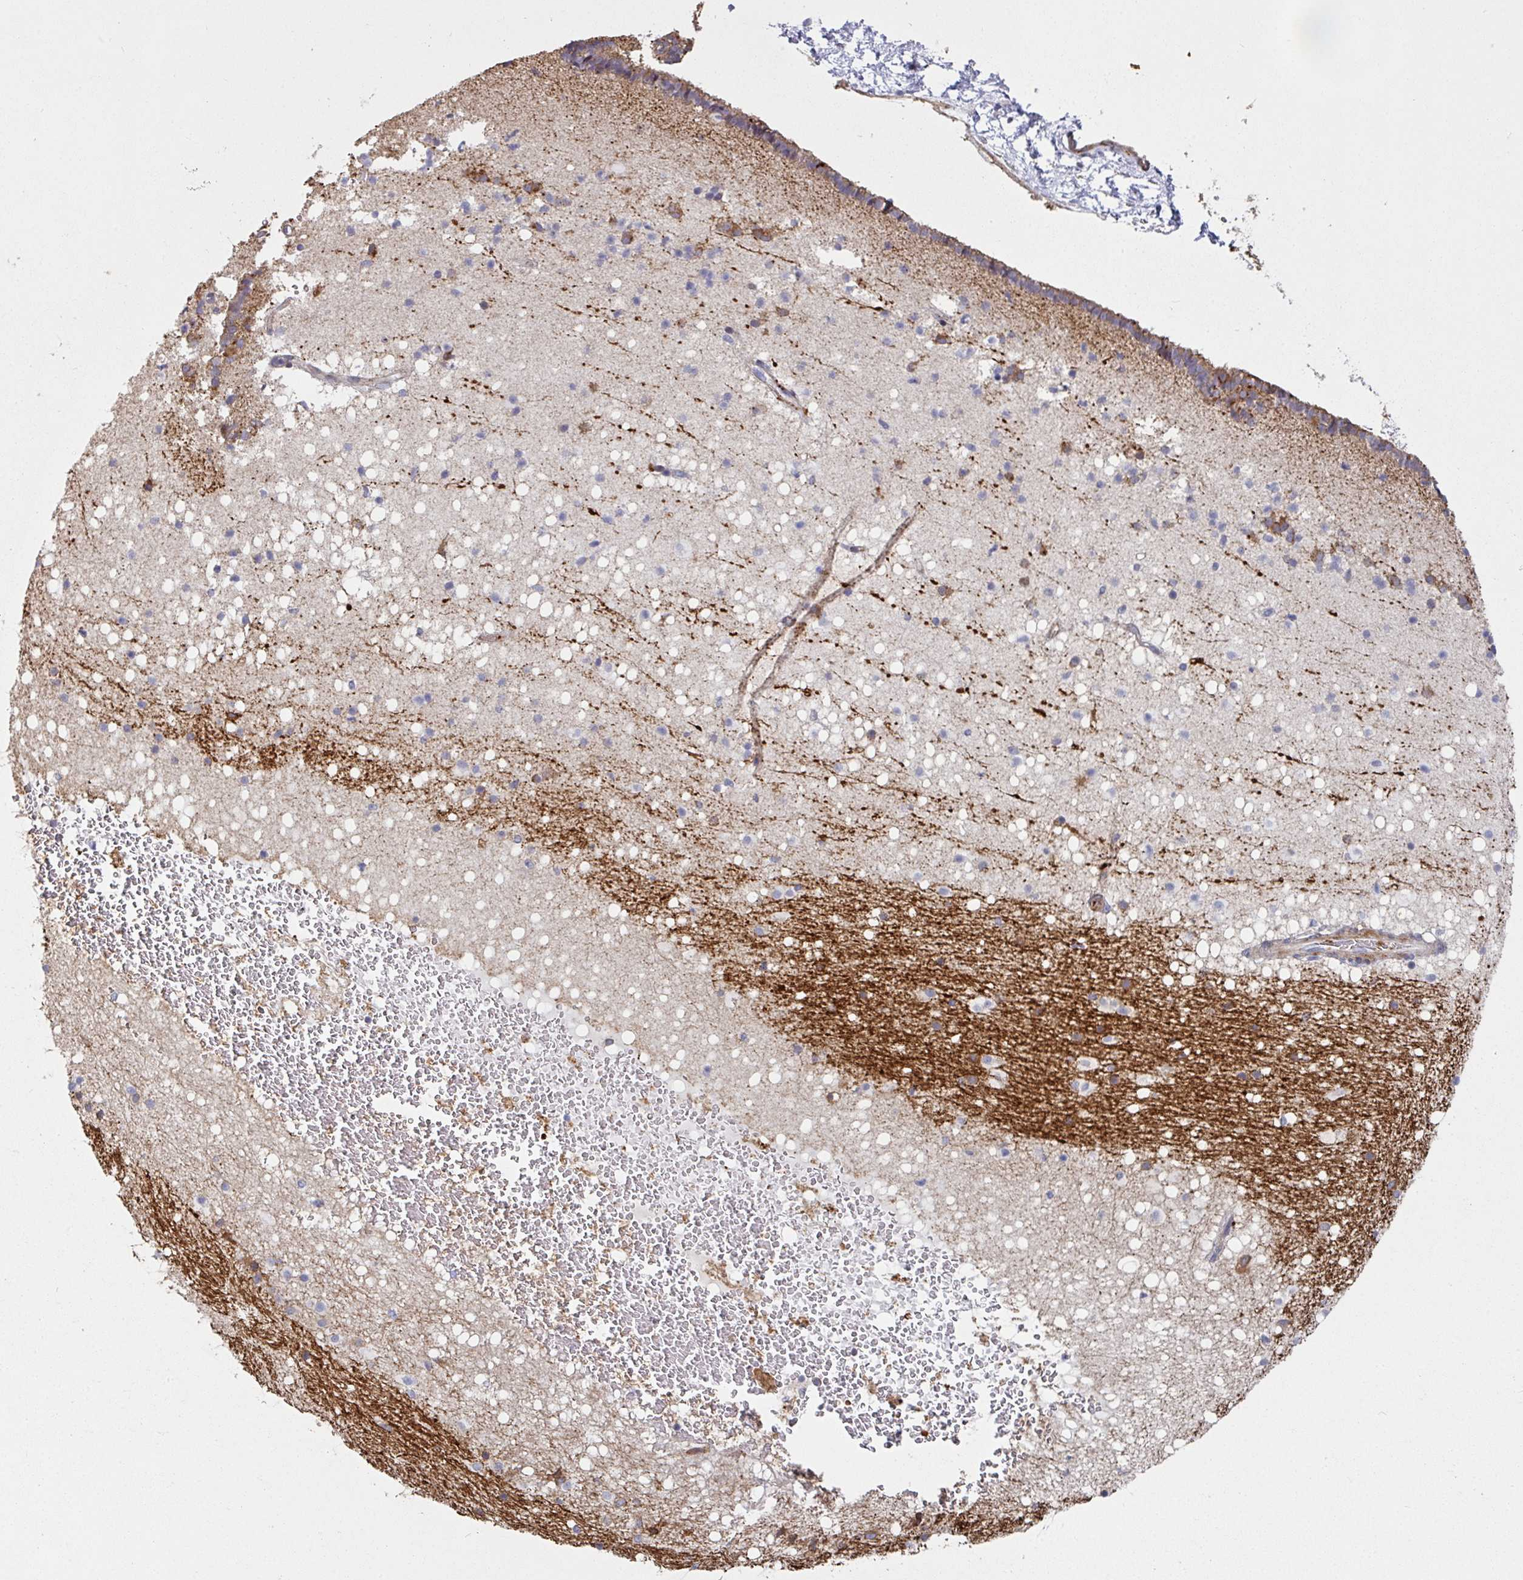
{"staining": {"intensity": "moderate", "quantity": "<25%", "location": "cytoplasmic/membranous"}, "tissue": "caudate", "cell_type": "Glial cells", "image_type": "normal", "snomed": [{"axis": "morphology", "description": "Normal tissue, NOS"}, {"axis": "topography", "description": "Lateral ventricle wall"}], "caption": "This photomicrograph exhibits unremarkable caudate stained with IHC to label a protein in brown. The cytoplasmic/membranous of glial cells show moderate positivity for the protein. Nuclei are counter-stained blue.", "gene": "BEND5", "patient": {"sex": "male", "age": 37}}